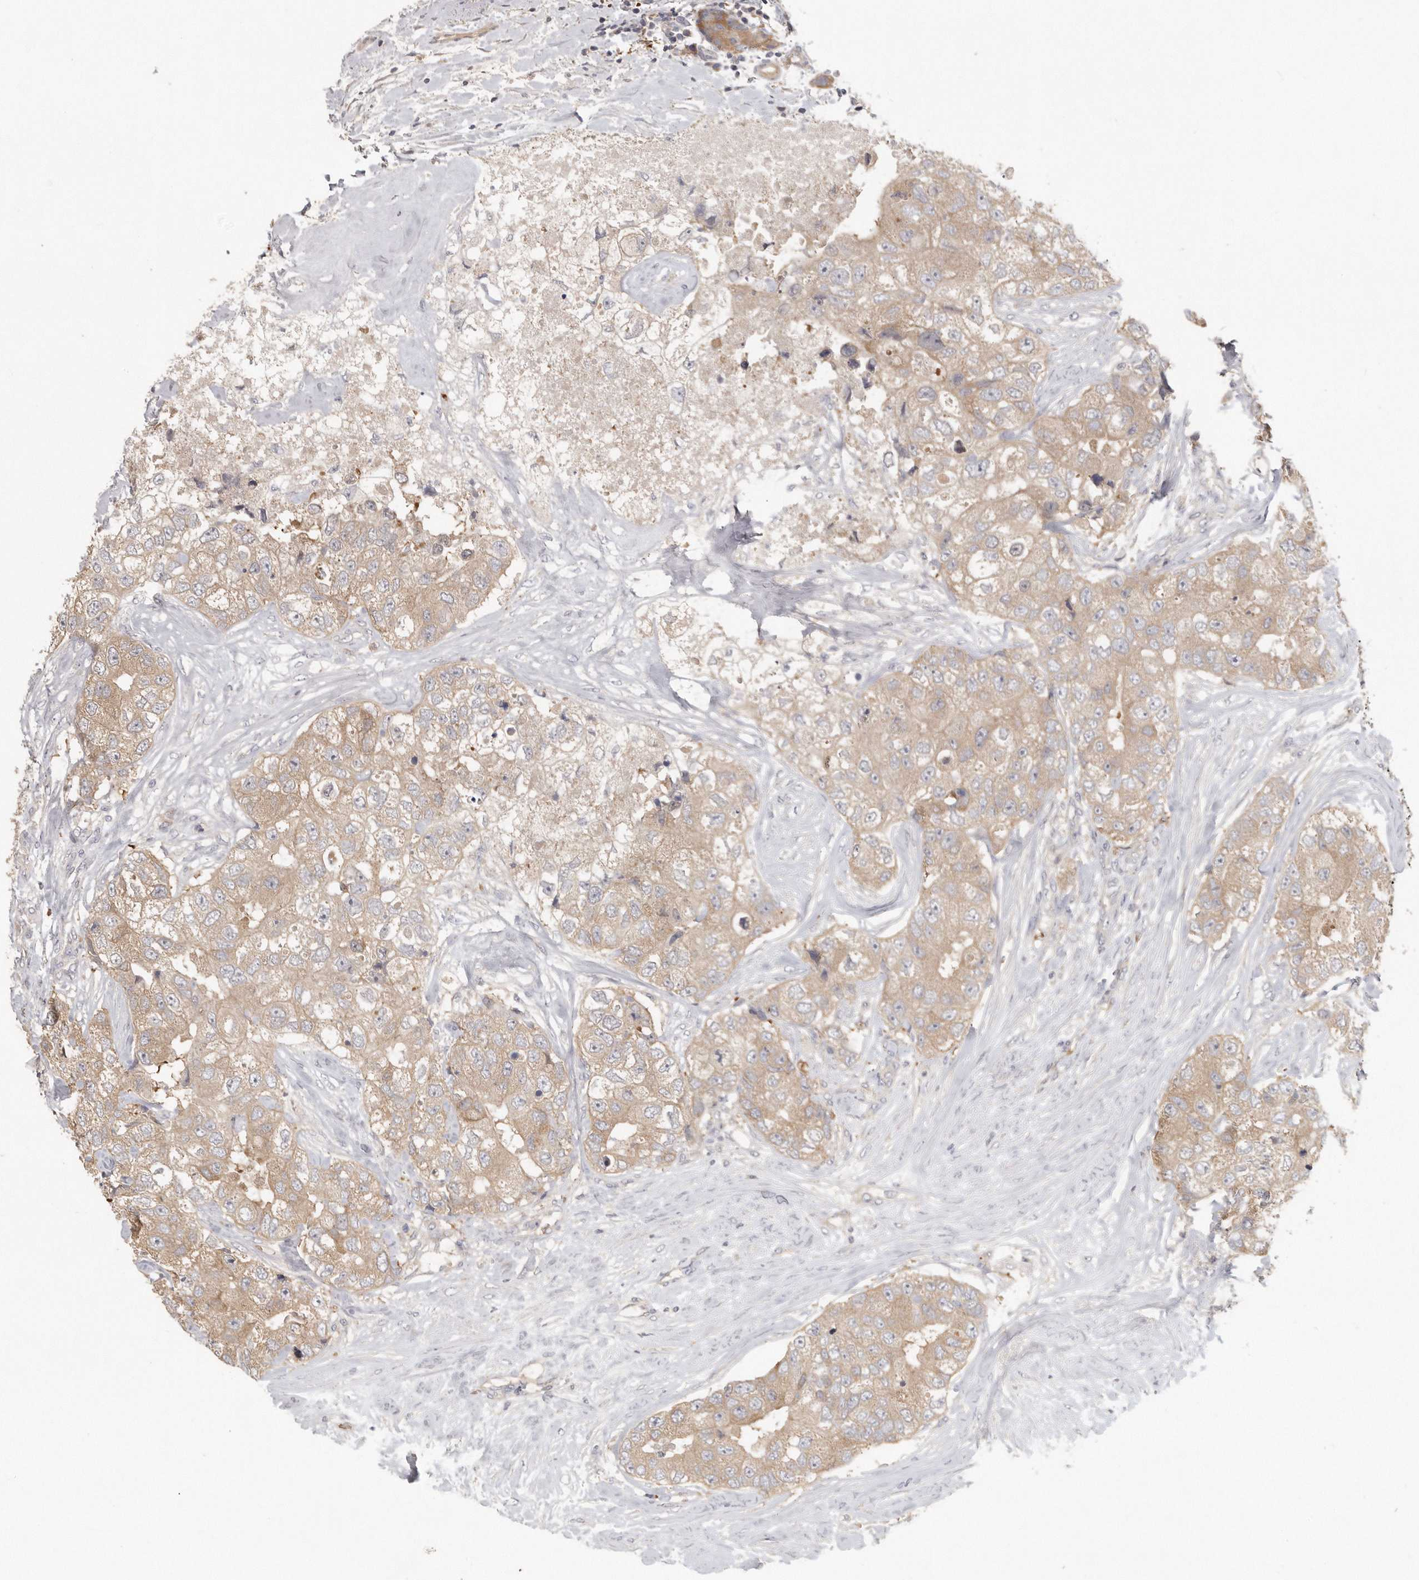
{"staining": {"intensity": "weak", "quantity": ">75%", "location": "cytoplasmic/membranous"}, "tissue": "breast cancer", "cell_type": "Tumor cells", "image_type": "cancer", "snomed": [{"axis": "morphology", "description": "Duct carcinoma"}, {"axis": "topography", "description": "Breast"}], "caption": "Protein expression analysis of human breast cancer reveals weak cytoplasmic/membranous positivity in about >75% of tumor cells.", "gene": "CFAP298", "patient": {"sex": "female", "age": 62}}